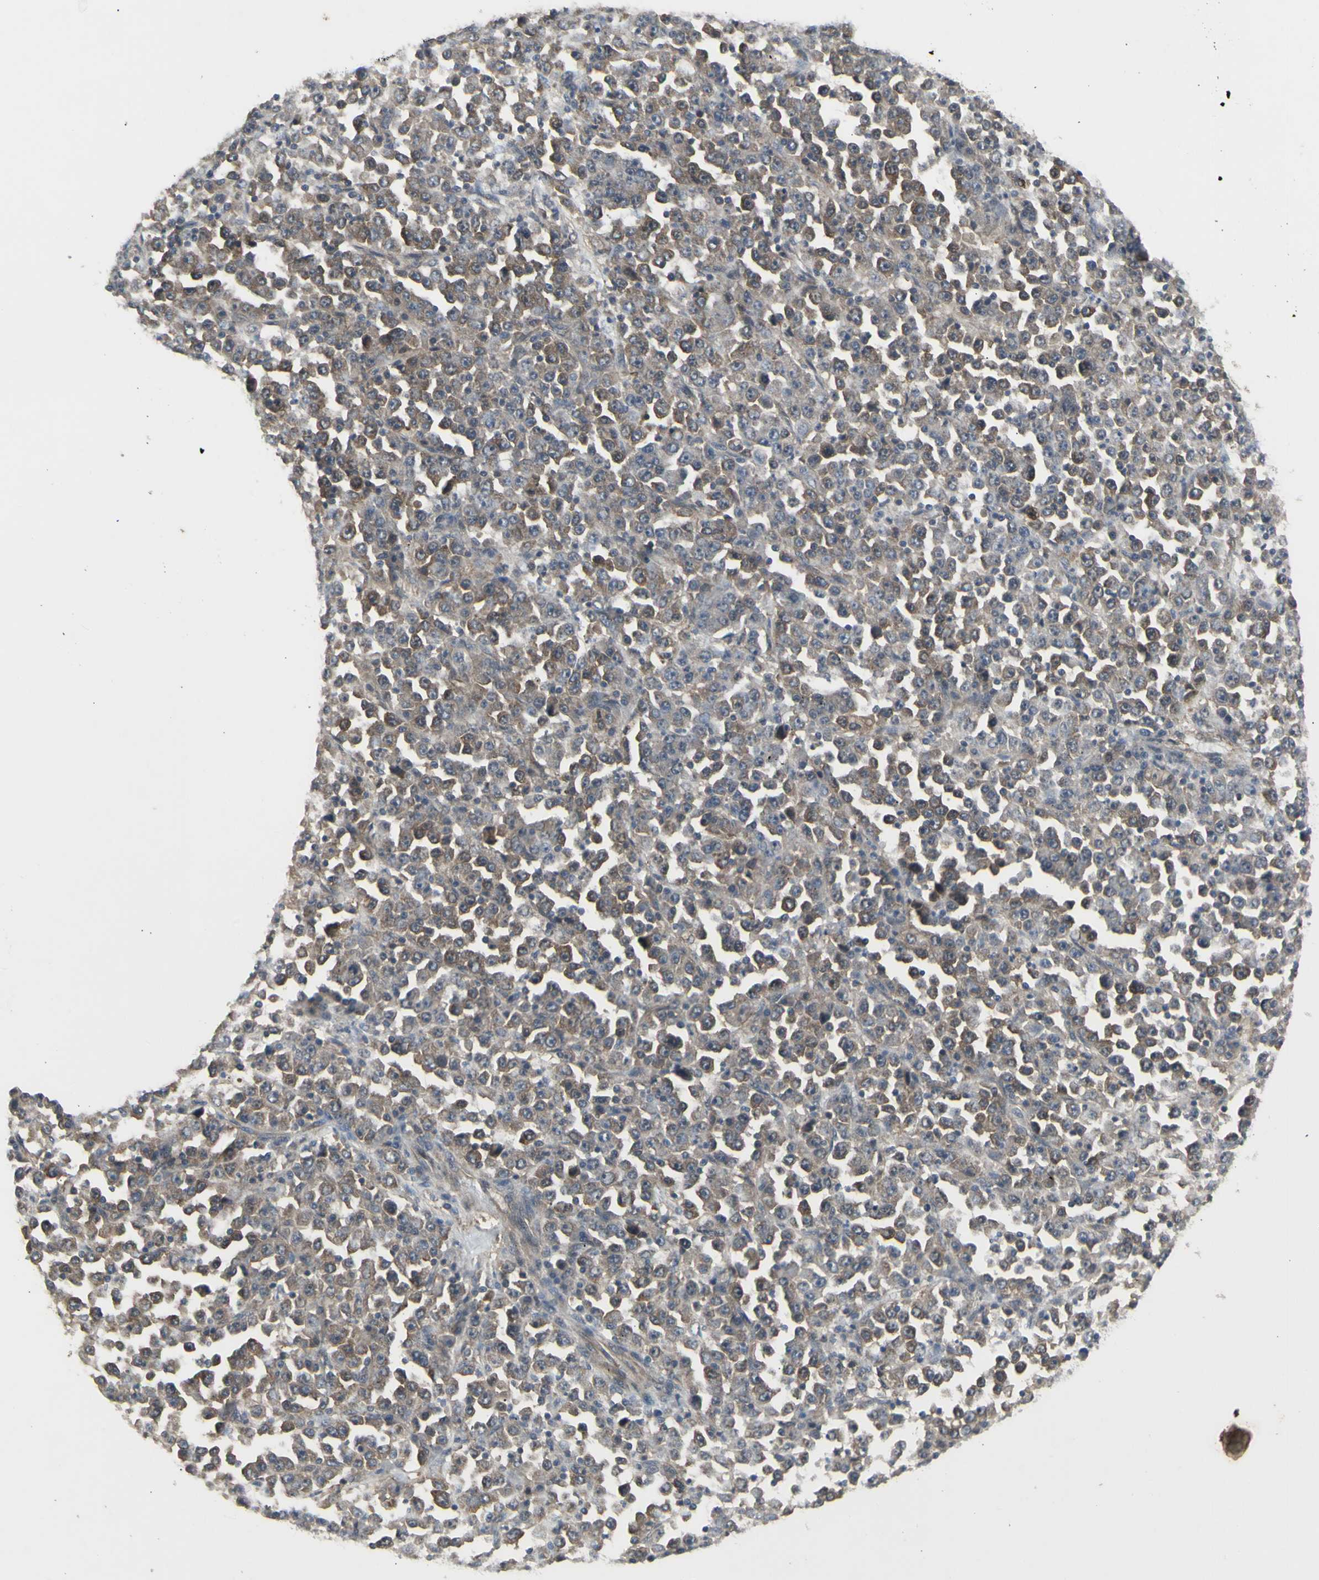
{"staining": {"intensity": "moderate", "quantity": ">75%", "location": "cytoplasmic/membranous"}, "tissue": "stomach cancer", "cell_type": "Tumor cells", "image_type": "cancer", "snomed": [{"axis": "morphology", "description": "Normal tissue, NOS"}, {"axis": "morphology", "description": "Adenocarcinoma, NOS"}, {"axis": "topography", "description": "Stomach, upper"}, {"axis": "topography", "description": "Stomach"}], "caption": "DAB immunohistochemical staining of human stomach cancer (adenocarcinoma) exhibits moderate cytoplasmic/membranous protein expression in approximately >75% of tumor cells. The staining was performed using DAB (3,3'-diaminobenzidine) to visualize the protein expression in brown, while the nuclei were stained in blue with hematoxylin (Magnification: 20x).", "gene": "CHURC1-FNTB", "patient": {"sex": "male", "age": 59}}